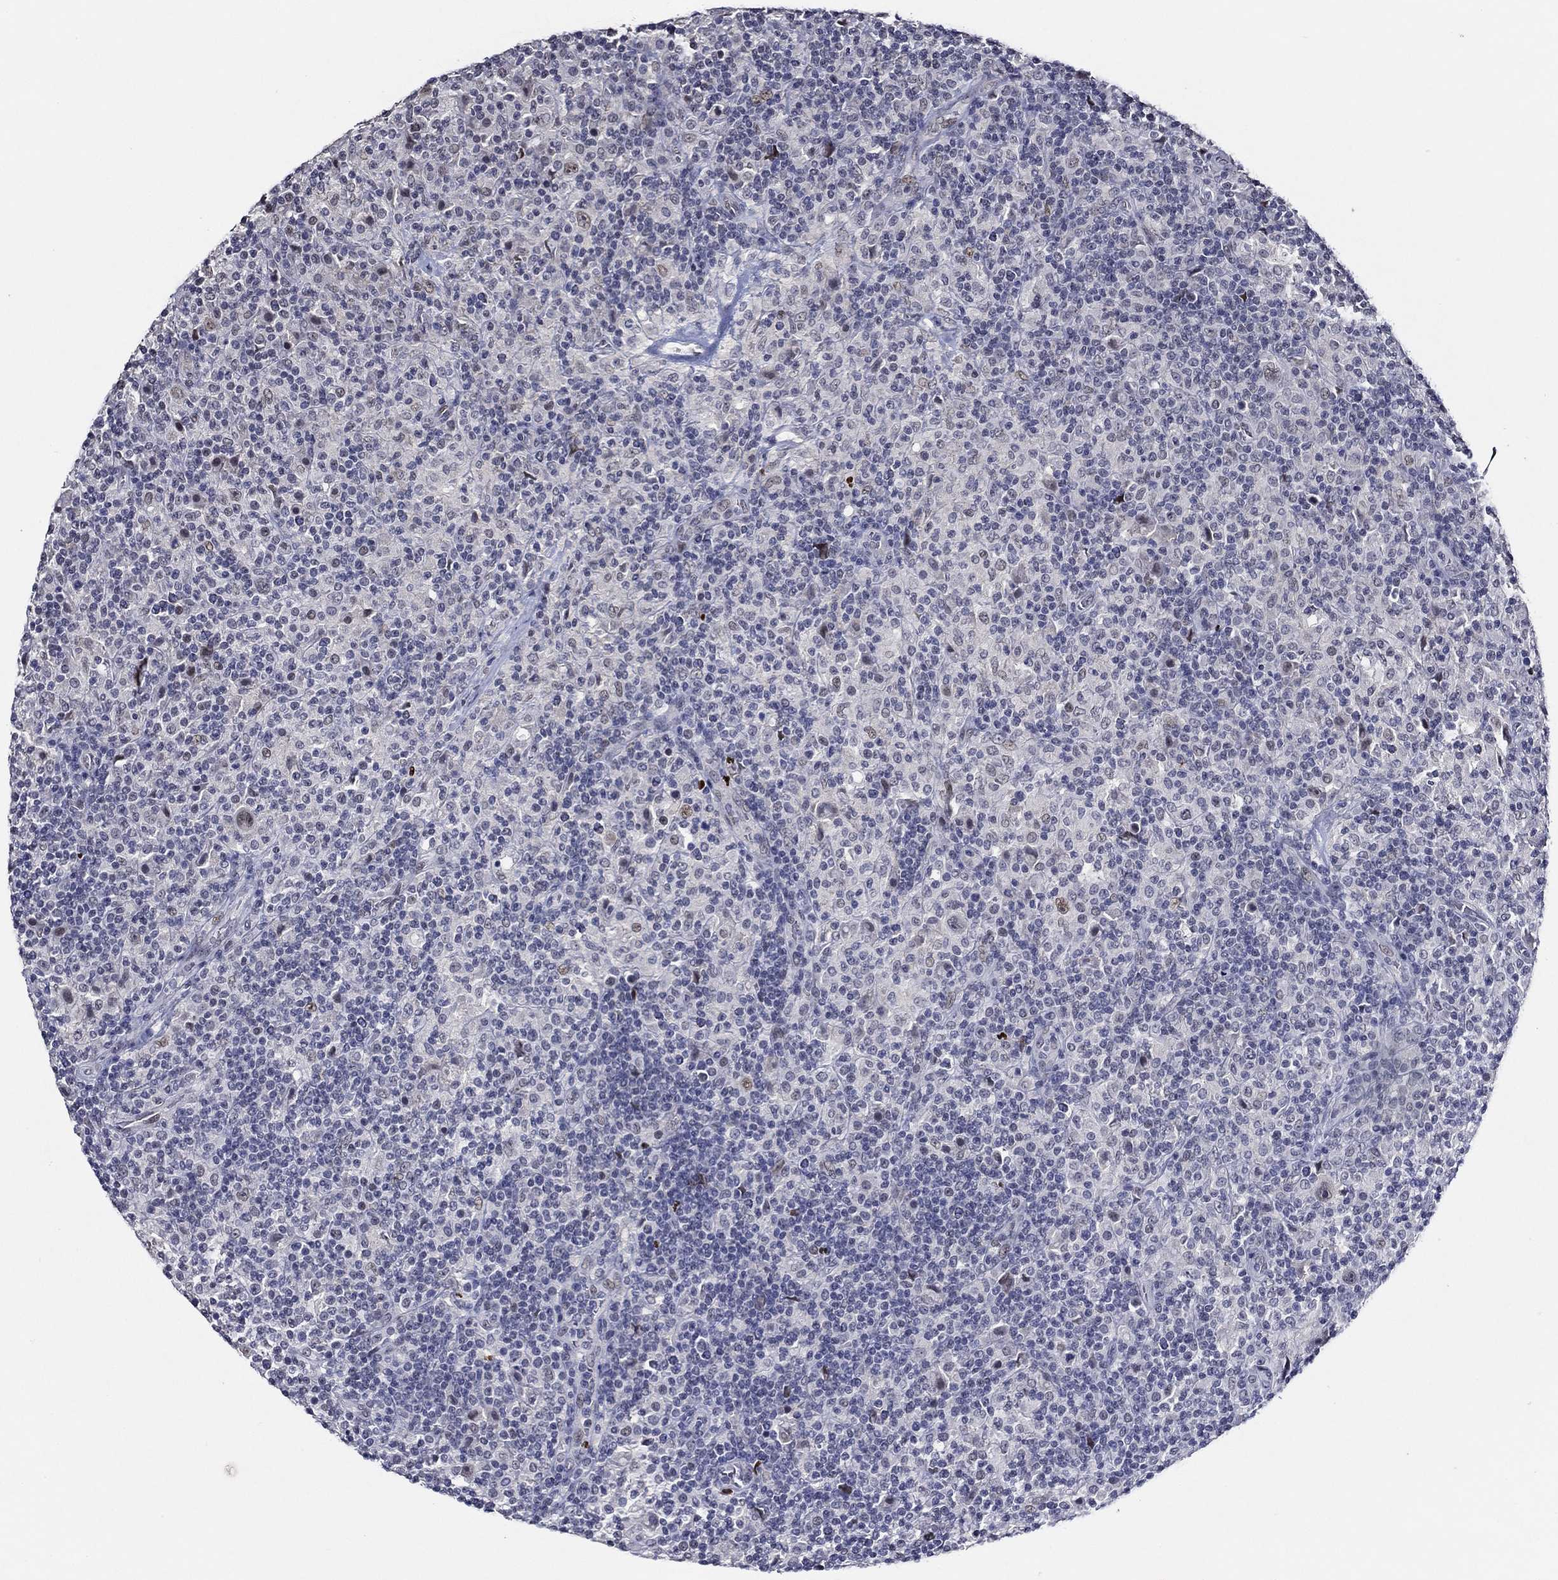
{"staining": {"intensity": "negative", "quantity": "none", "location": "none"}, "tissue": "lymphoma", "cell_type": "Tumor cells", "image_type": "cancer", "snomed": [{"axis": "morphology", "description": "Hodgkin's disease, NOS"}, {"axis": "topography", "description": "Lymph node"}], "caption": "Tumor cells are negative for brown protein staining in lymphoma. (DAB (3,3'-diaminobenzidine) IHC, high magnification).", "gene": "GATA2", "patient": {"sex": "male", "age": 70}}